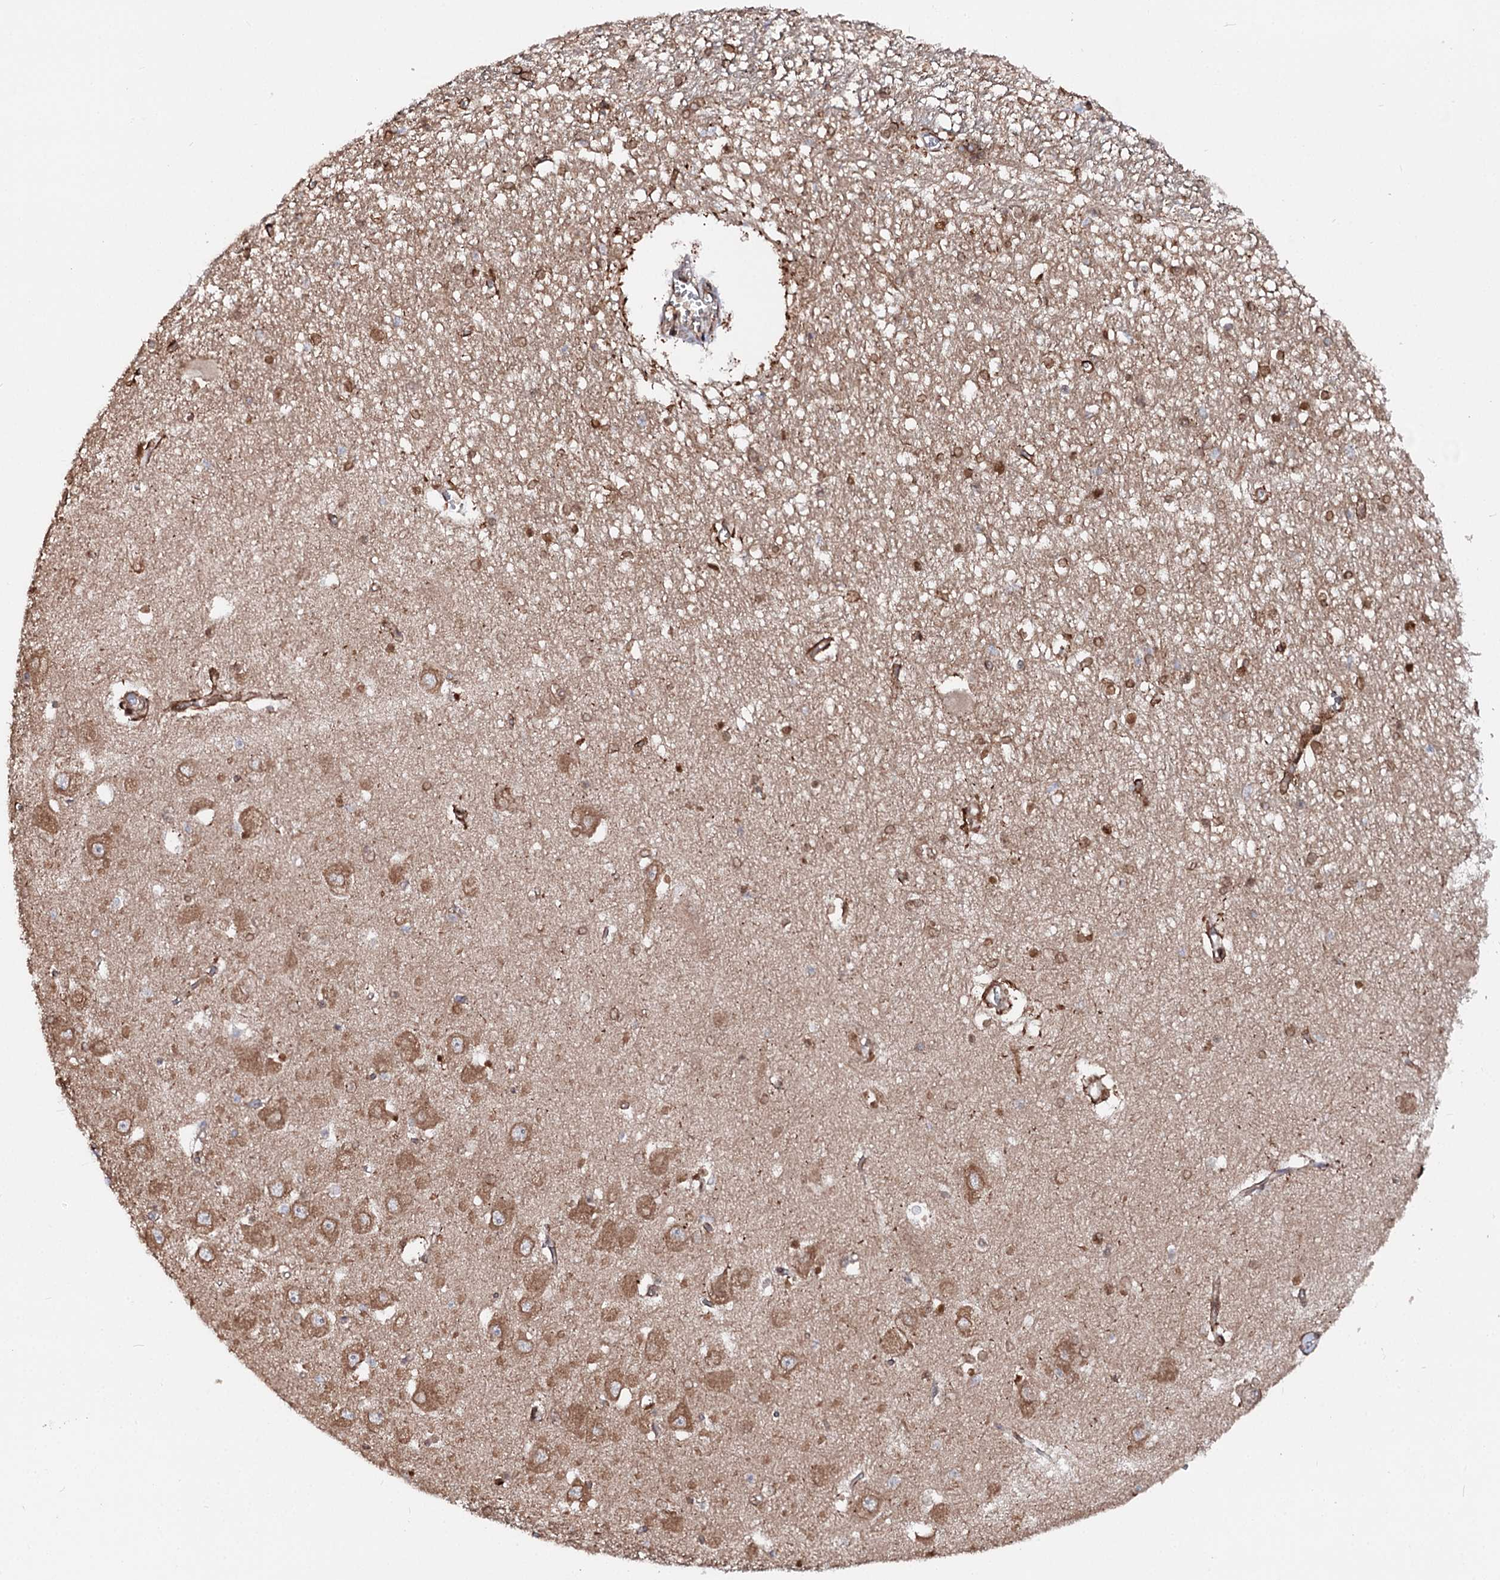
{"staining": {"intensity": "moderate", "quantity": ">75%", "location": "cytoplasmic/membranous,nuclear"}, "tissue": "hippocampus", "cell_type": "Glial cells", "image_type": "normal", "snomed": [{"axis": "morphology", "description": "Normal tissue, NOS"}, {"axis": "topography", "description": "Hippocampus"}], "caption": "The immunohistochemical stain labels moderate cytoplasmic/membranous,nuclear staining in glial cells of benign hippocampus.", "gene": "FGFR1OP2", "patient": {"sex": "male", "age": 70}}